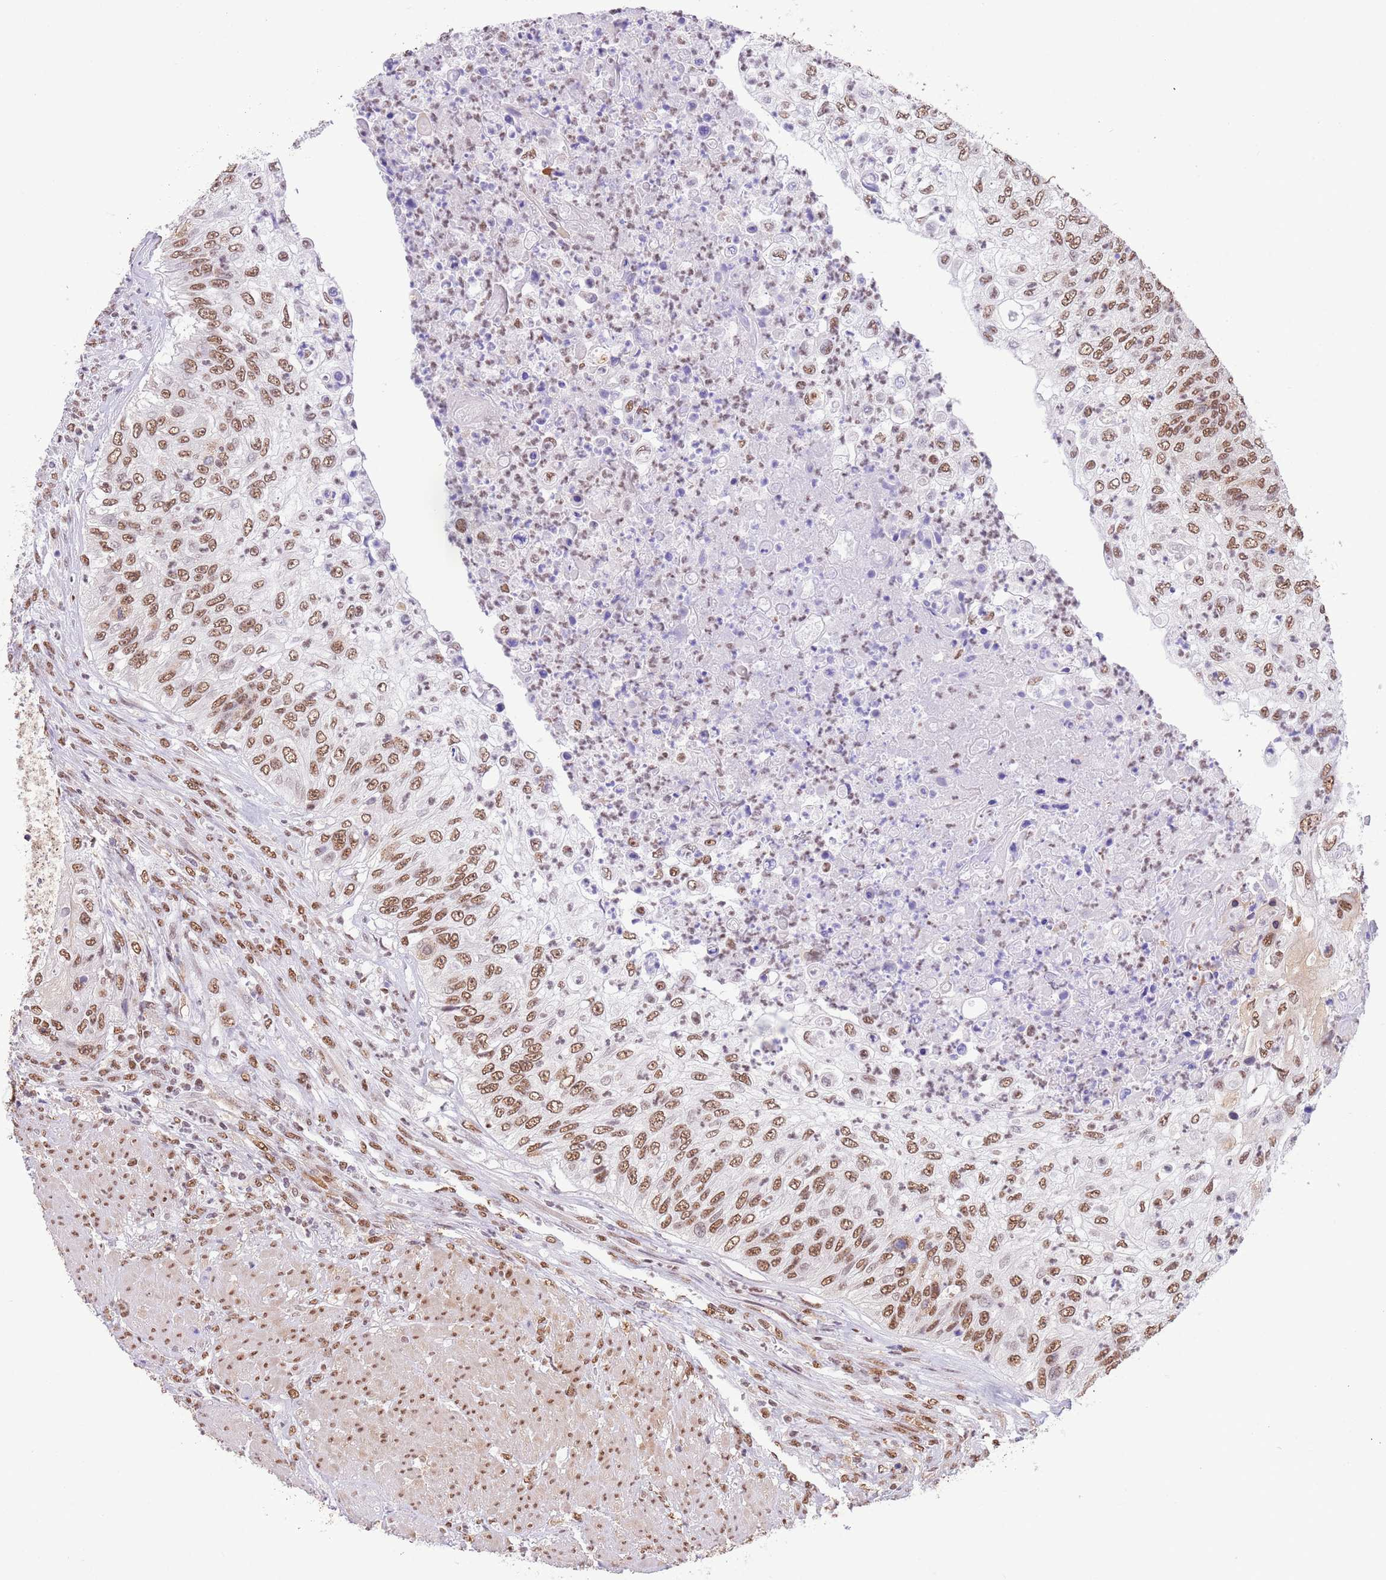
{"staining": {"intensity": "moderate", "quantity": ">75%", "location": "nuclear"}, "tissue": "urothelial cancer", "cell_type": "Tumor cells", "image_type": "cancer", "snomed": [{"axis": "morphology", "description": "Urothelial carcinoma, High grade"}, {"axis": "topography", "description": "Urinary bladder"}], "caption": "A micrograph showing moderate nuclear positivity in approximately >75% of tumor cells in high-grade urothelial carcinoma, as visualized by brown immunohistochemical staining.", "gene": "TRIM32", "patient": {"sex": "female", "age": 60}}